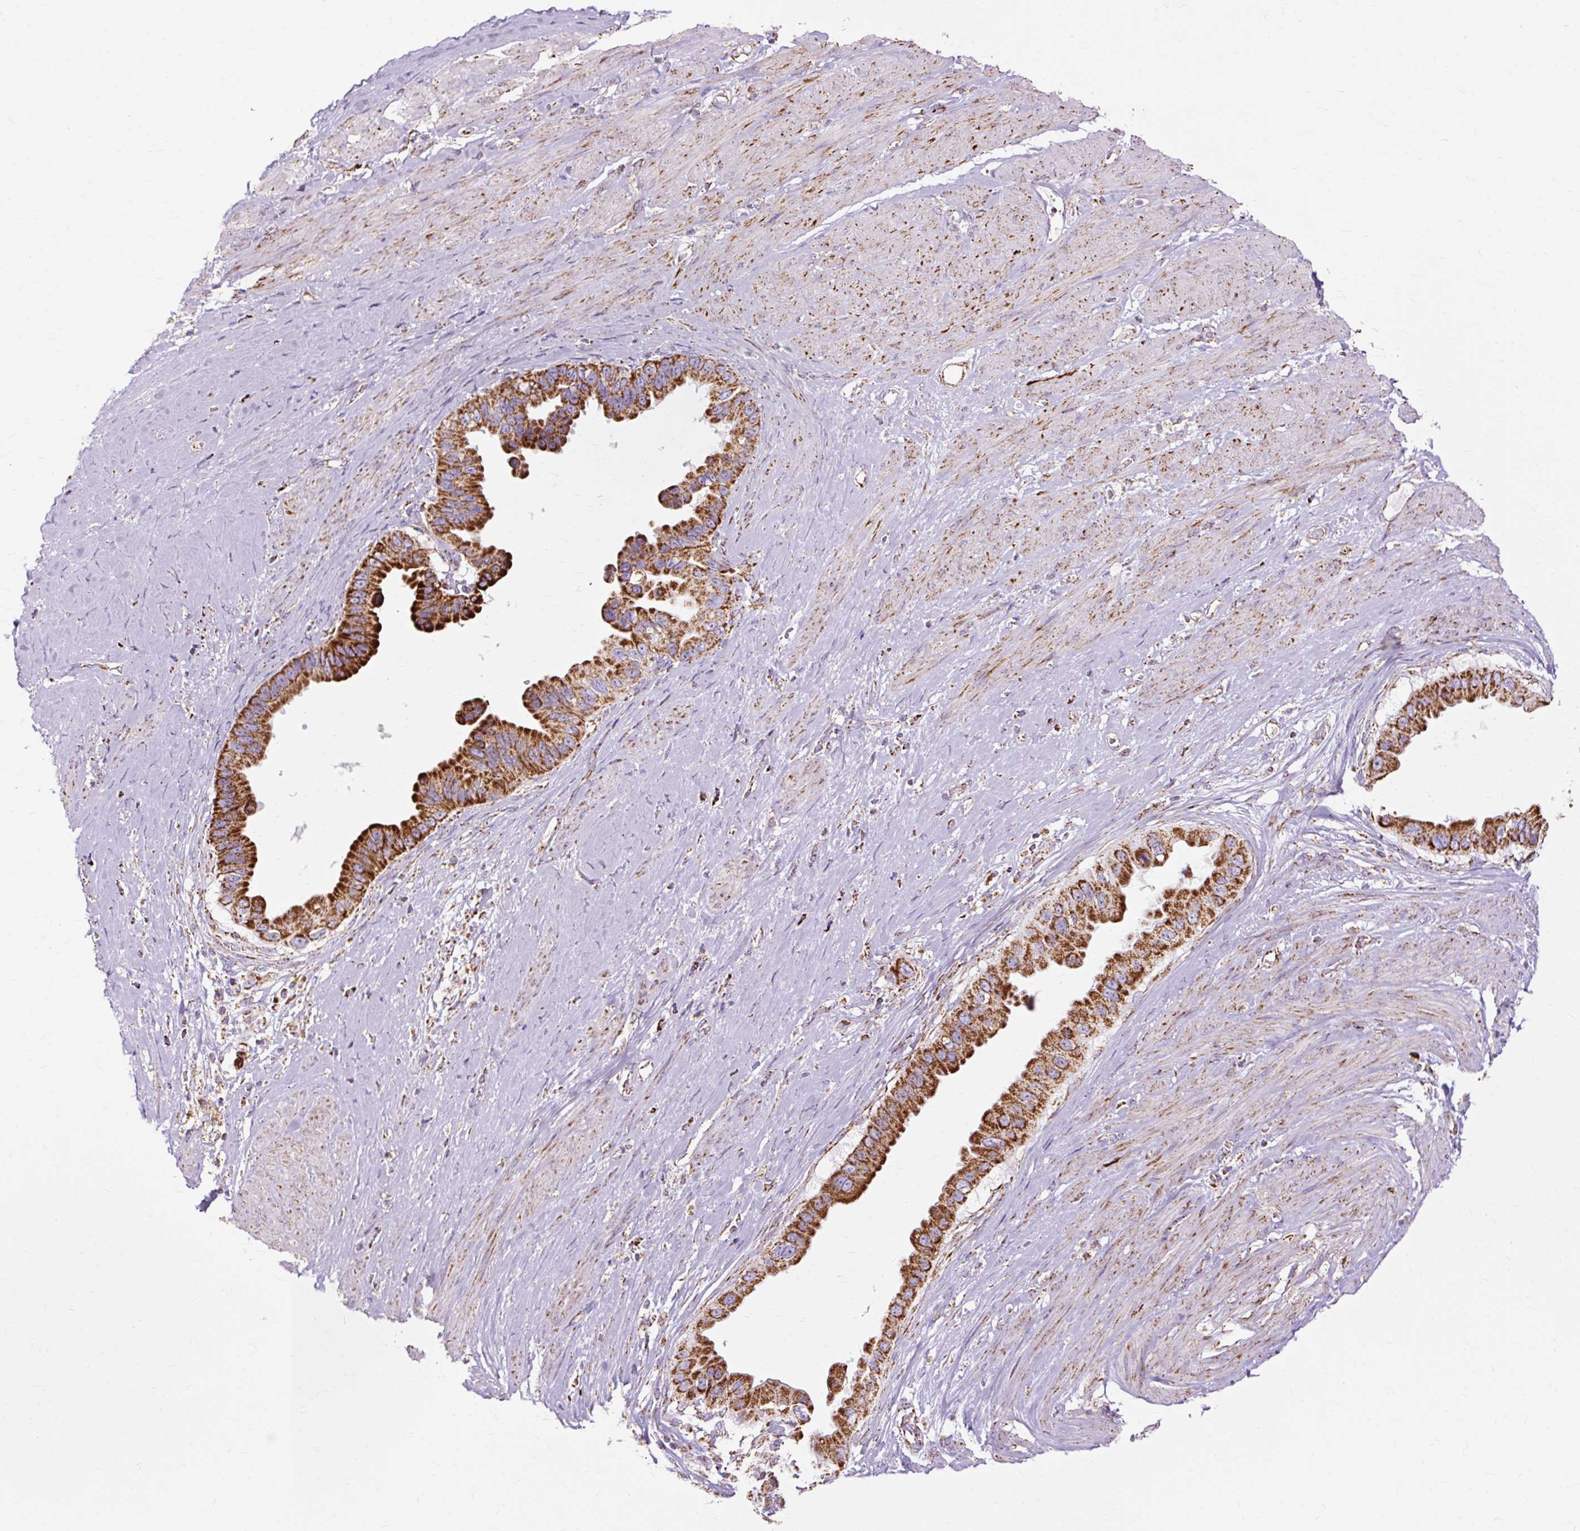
{"staining": {"intensity": "strong", "quantity": ">75%", "location": "cytoplasmic/membranous"}, "tissue": "pancreatic cancer", "cell_type": "Tumor cells", "image_type": "cancer", "snomed": [{"axis": "morphology", "description": "Adenocarcinoma, NOS"}, {"axis": "topography", "description": "Pancreas"}], "caption": "DAB immunohistochemical staining of human pancreatic cancer reveals strong cytoplasmic/membranous protein staining in about >75% of tumor cells. Nuclei are stained in blue.", "gene": "DLAT", "patient": {"sex": "female", "age": 56}}